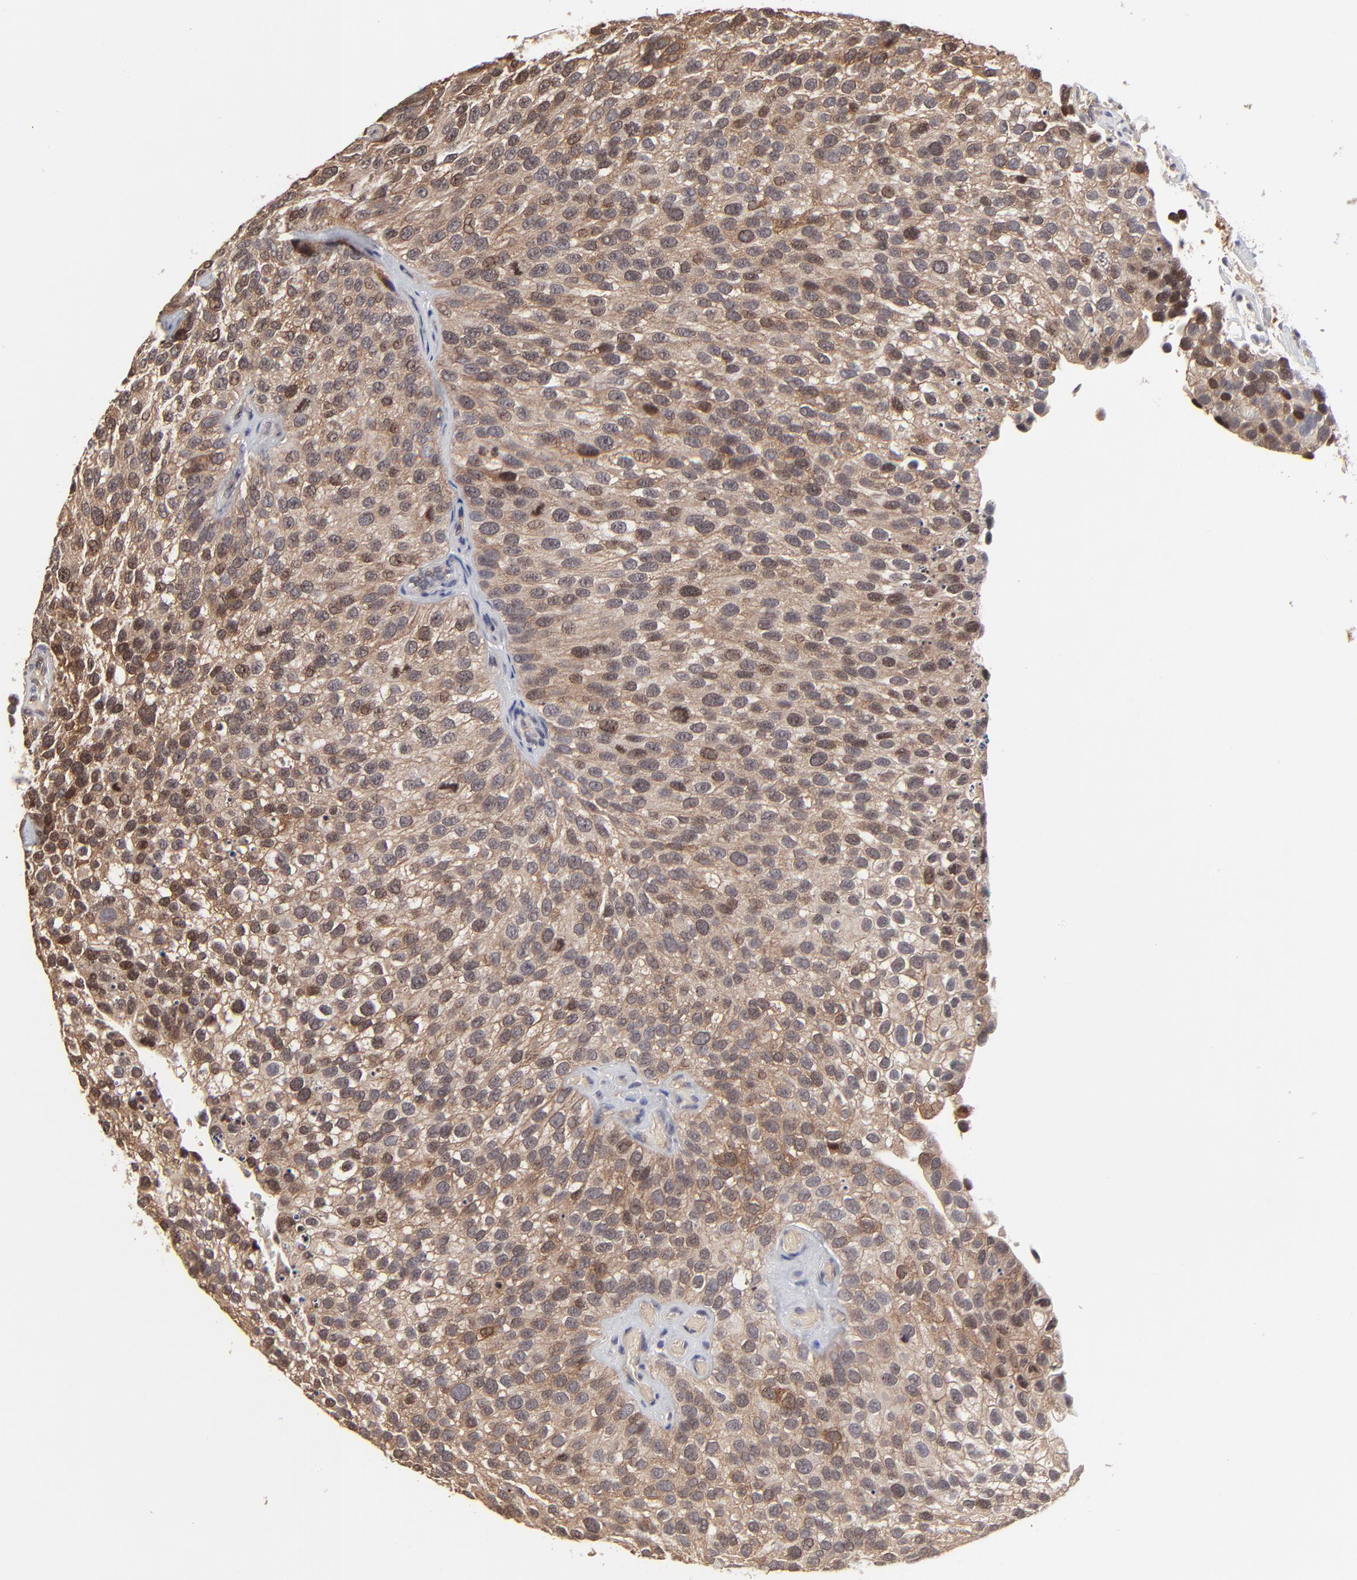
{"staining": {"intensity": "moderate", "quantity": ">75%", "location": "cytoplasmic/membranous"}, "tissue": "urothelial cancer", "cell_type": "Tumor cells", "image_type": "cancer", "snomed": [{"axis": "morphology", "description": "Urothelial carcinoma, High grade"}, {"axis": "topography", "description": "Urinary bladder"}], "caption": "Moderate cytoplasmic/membranous expression for a protein is appreciated in approximately >75% of tumor cells of urothelial cancer using IHC.", "gene": "FRMD8", "patient": {"sex": "male", "age": 72}}